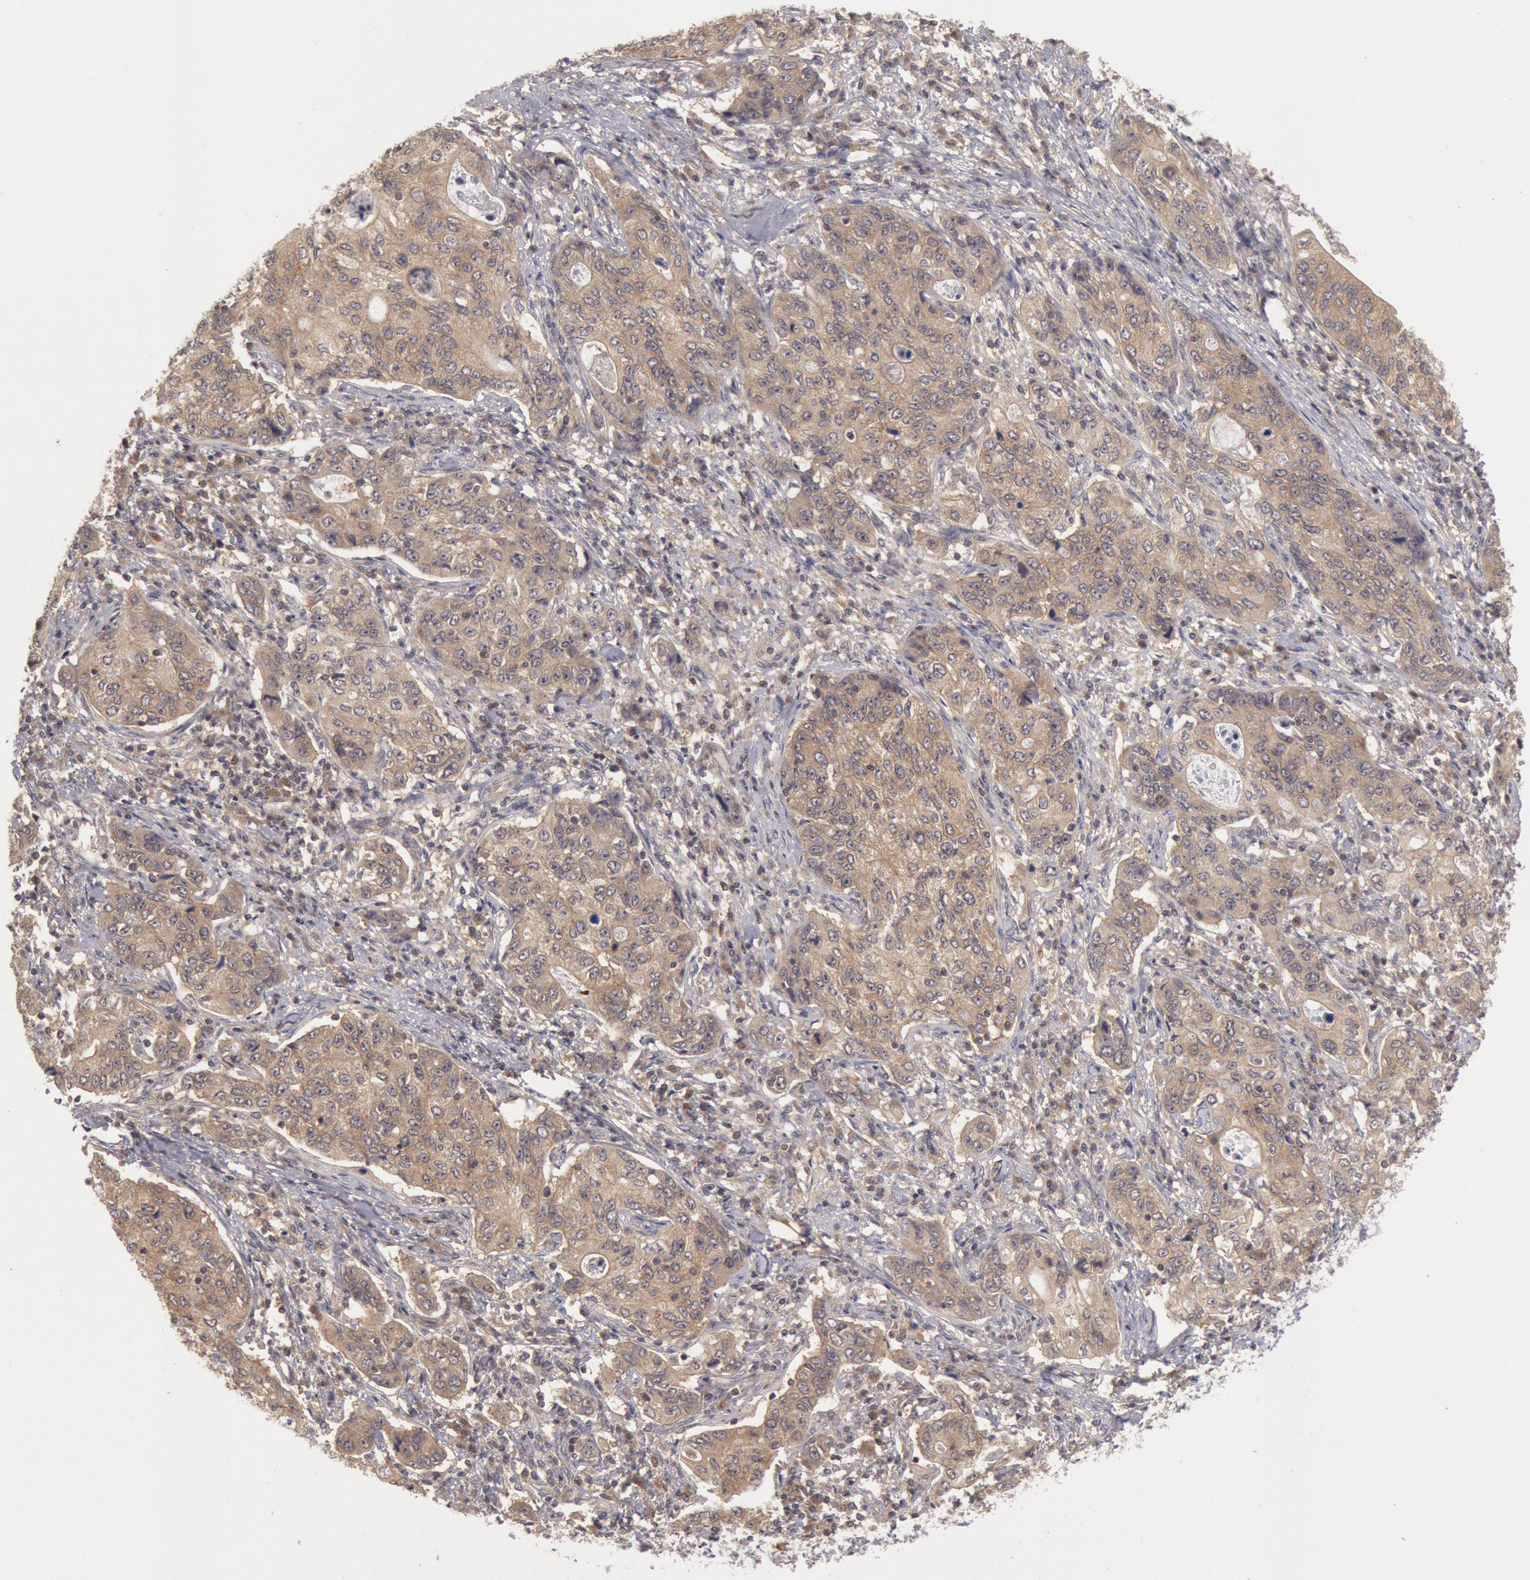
{"staining": {"intensity": "moderate", "quantity": ">75%", "location": "cytoplasmic/membranous"}, "tissue": "stomach cancer", "cell_type": "Tumor cells", "image_type": "cancer", "snomed": [{"axis": "morphology", "description": "Adenocarcinoma, NOS"}, {"axis": "topography", "description": "Esophagus"}, {"axis": "topography", "description": "Stomach"}], "caption": "Immunohistochemistry photomicrograph of human stomach cancer stained for a protein (brown), which displays medium levels of moderate cytoplasmic/membranous staining in about >75% of tumor cells.", "gene": "BRAF", "patient": {"sex": "male", "age": 74}}